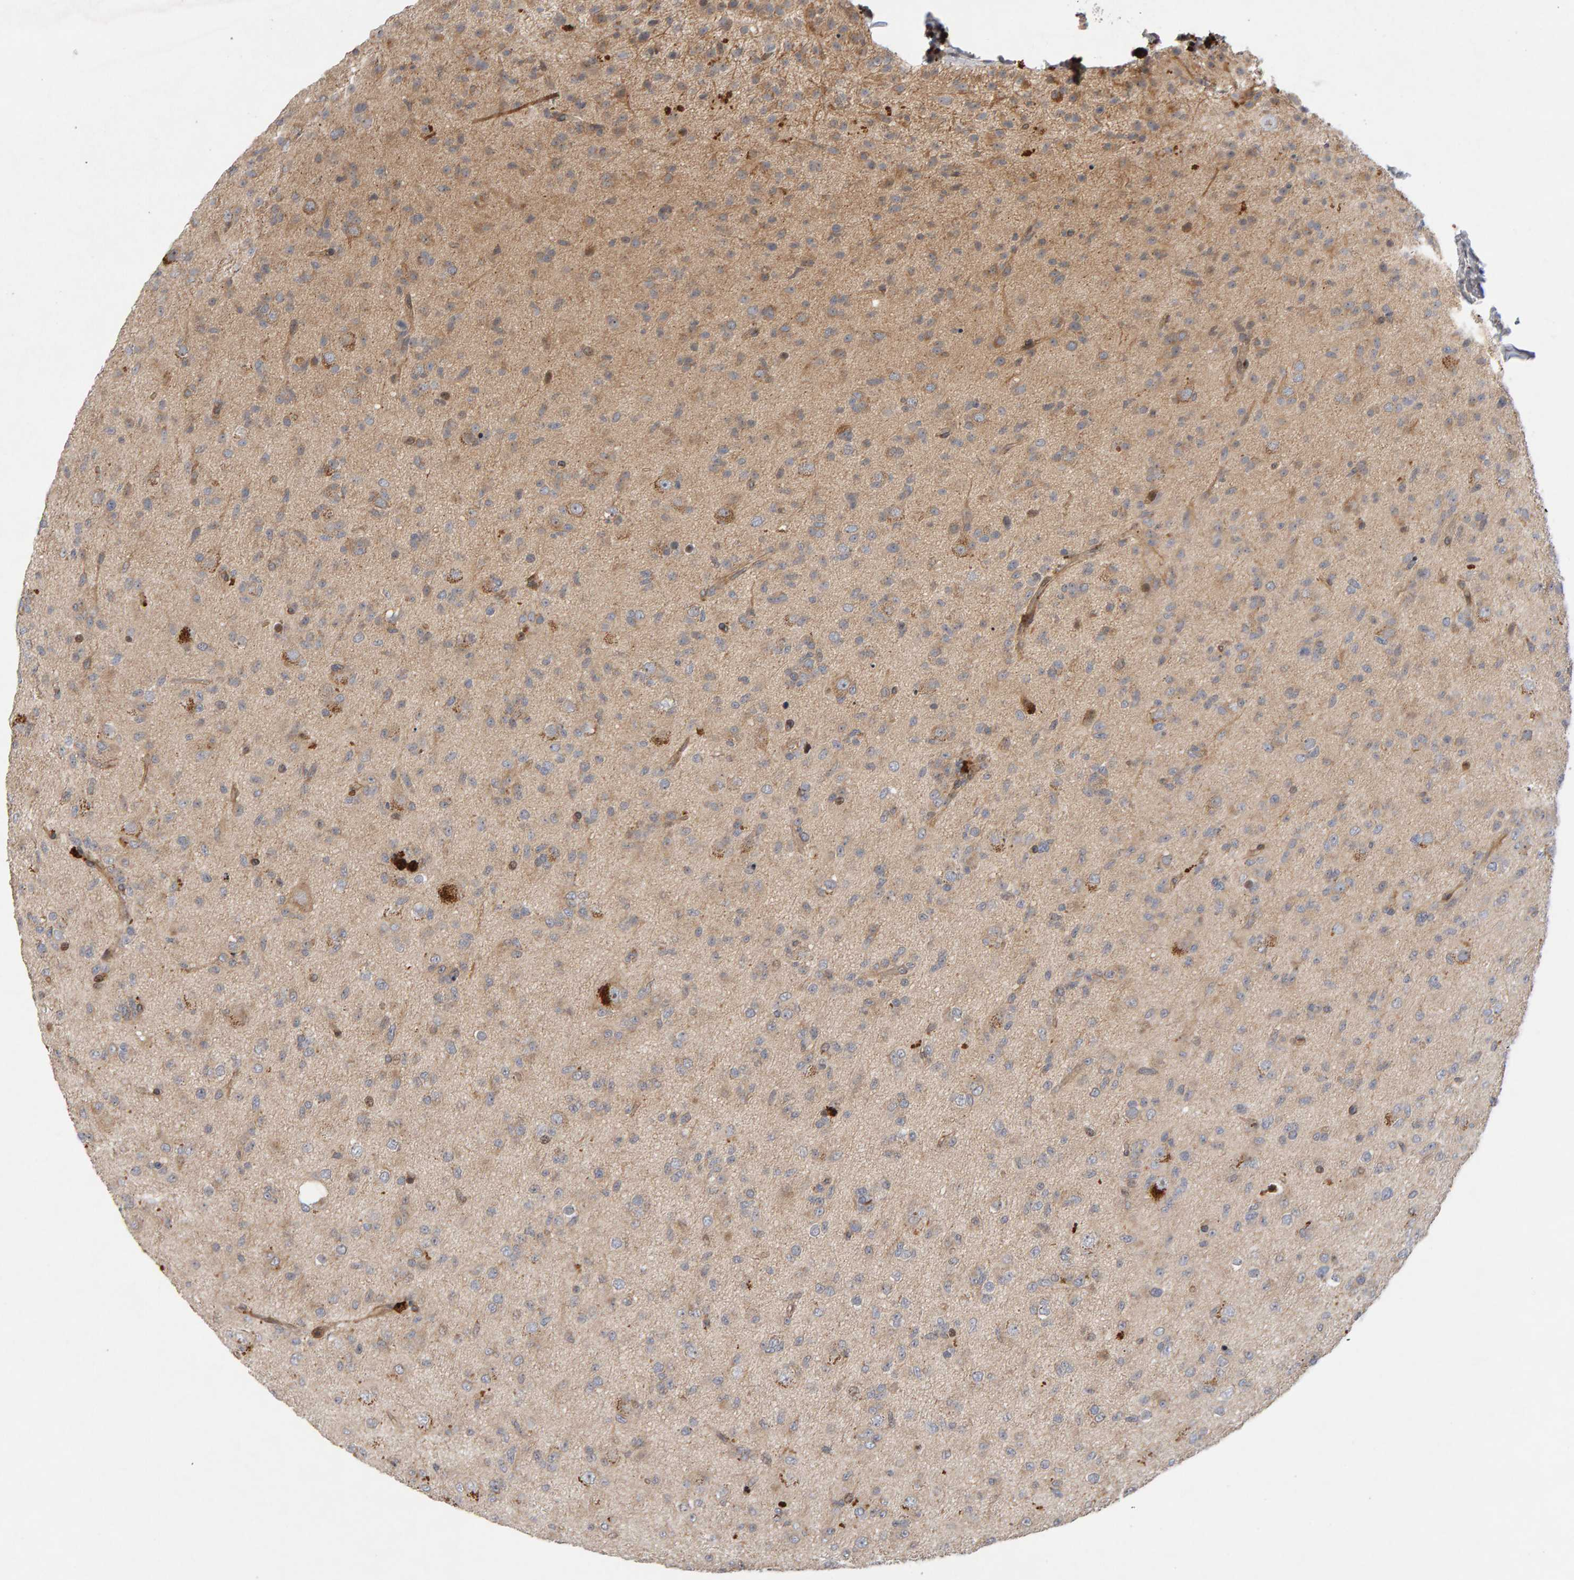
{"staining": {"intensity": "moderate", "quantity": "<25%", "location": "cytoplasmic/membranous"}, "tissue": "glioma", "cell_type": "Tumor cells", "image_type": "cancer", "snomed": [{"axis": "morphology", "description": "Glioma, malignant, Low grade"}, {"axis": "topography", "description": "Brain"}], "caption": "This image reveals malignant glioma (low-grade) stained with IHC to label a protein in brown. The cytoplasmic/membranous of tumor cells show moderate positivity for the protein. Nuclei are counter-stained blue.", "gene": "LZTS1", "patient": {"sex": "male", "age": 65}}